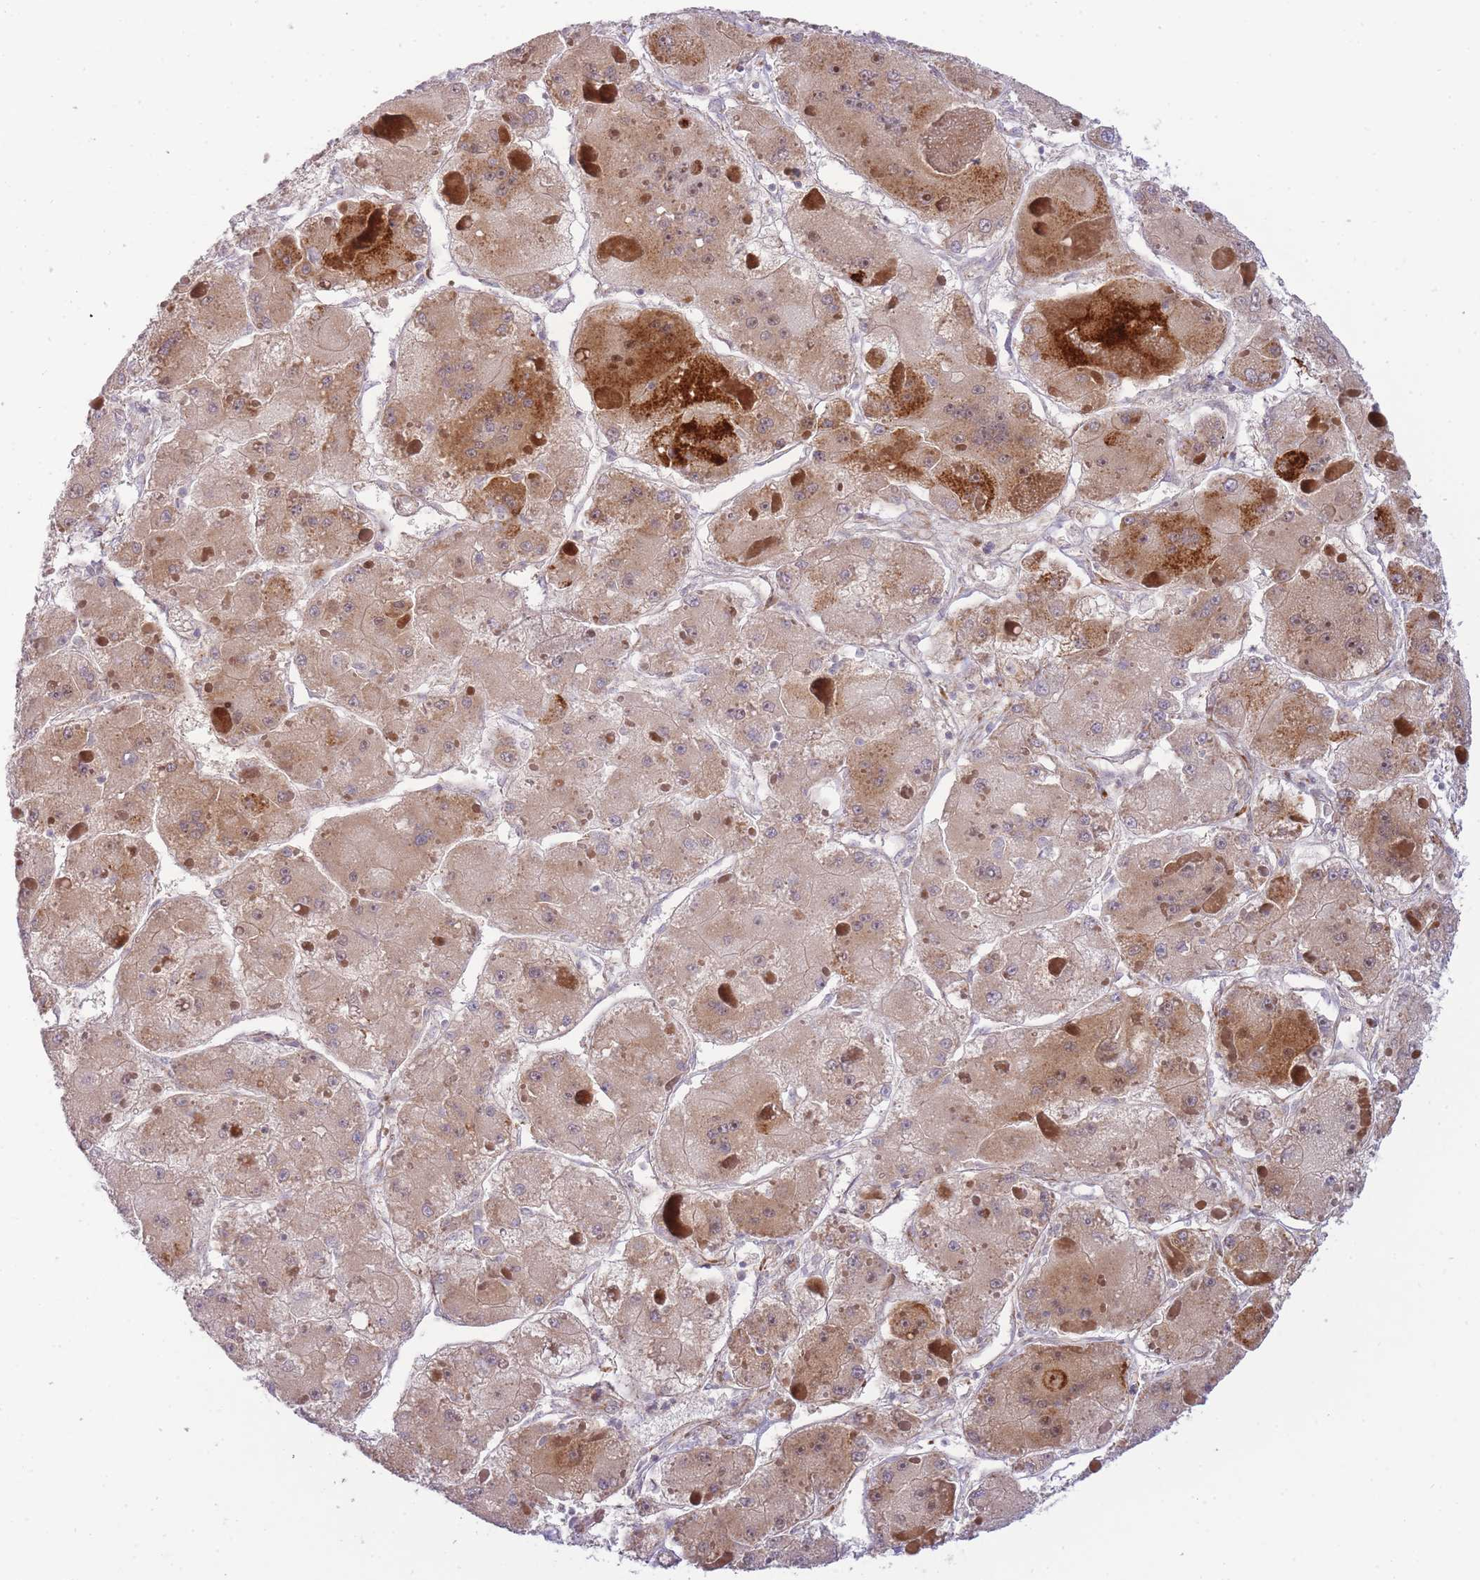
{"staining": {"intensity": "moderate", "quantity": ">75%", "location": "cytoplasmic/membranous"}, "tissue": "liver cancer", "cell_type": "Tumor cells", "image_type": "cancer", "snomed": [{"axis": "morphology", "description": "Carcinoma, Hepatocellular, NOS"}, {"axis": "topography", "description": "Liver"}], "caption": "Approximately >75% of tumor cells in human liver hepatocellular carcinoma display moderate cytoplasmic/membranous protein positivity as visualized by brown immunohistochemical staining.", "gene": "ATP5MC2", "patient": {"sex": "female", "age": 73}}